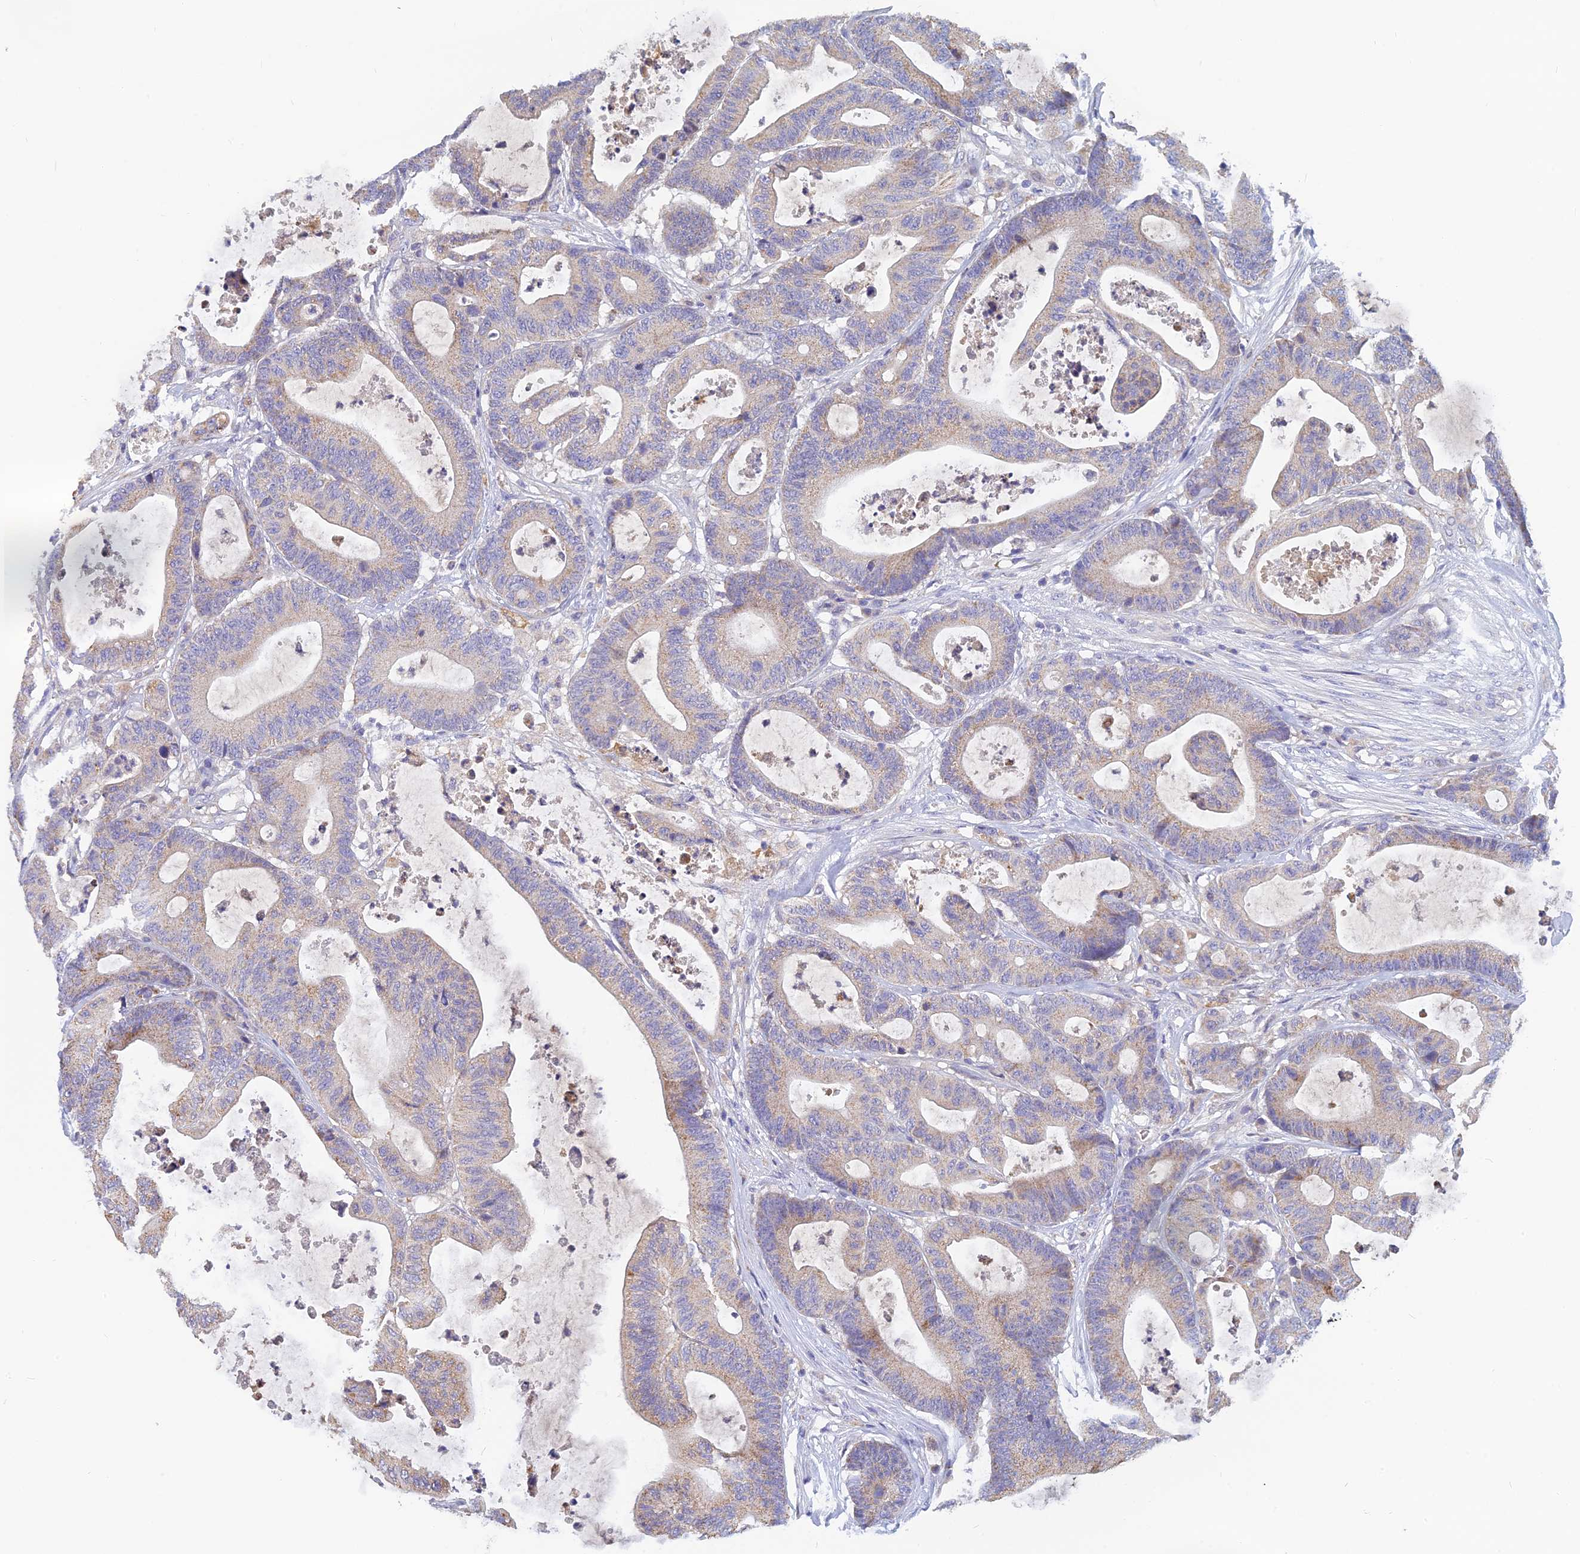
{"staining": {"intensity": "weak", "quantity": "25%-75%", "location": "cytoplasmic/membranous"}, "tissue": "colorectal cancer", "cell_type": "Tumor cells", "image_type": "cancer", "snomed": [{"axis": "morphology", "description": "Adenocarcinoma, NOS"}, {"axis": "topography", "description": "Colon"}], "caption": "Protein positivity by immunohistochemistry displays weak cytoplasmic/membranous expression in about 25%-75% of tumor cells in colorectal cancer.", "gene": "CACNA1B", "patient": {"sex": "female", "age": 84}}